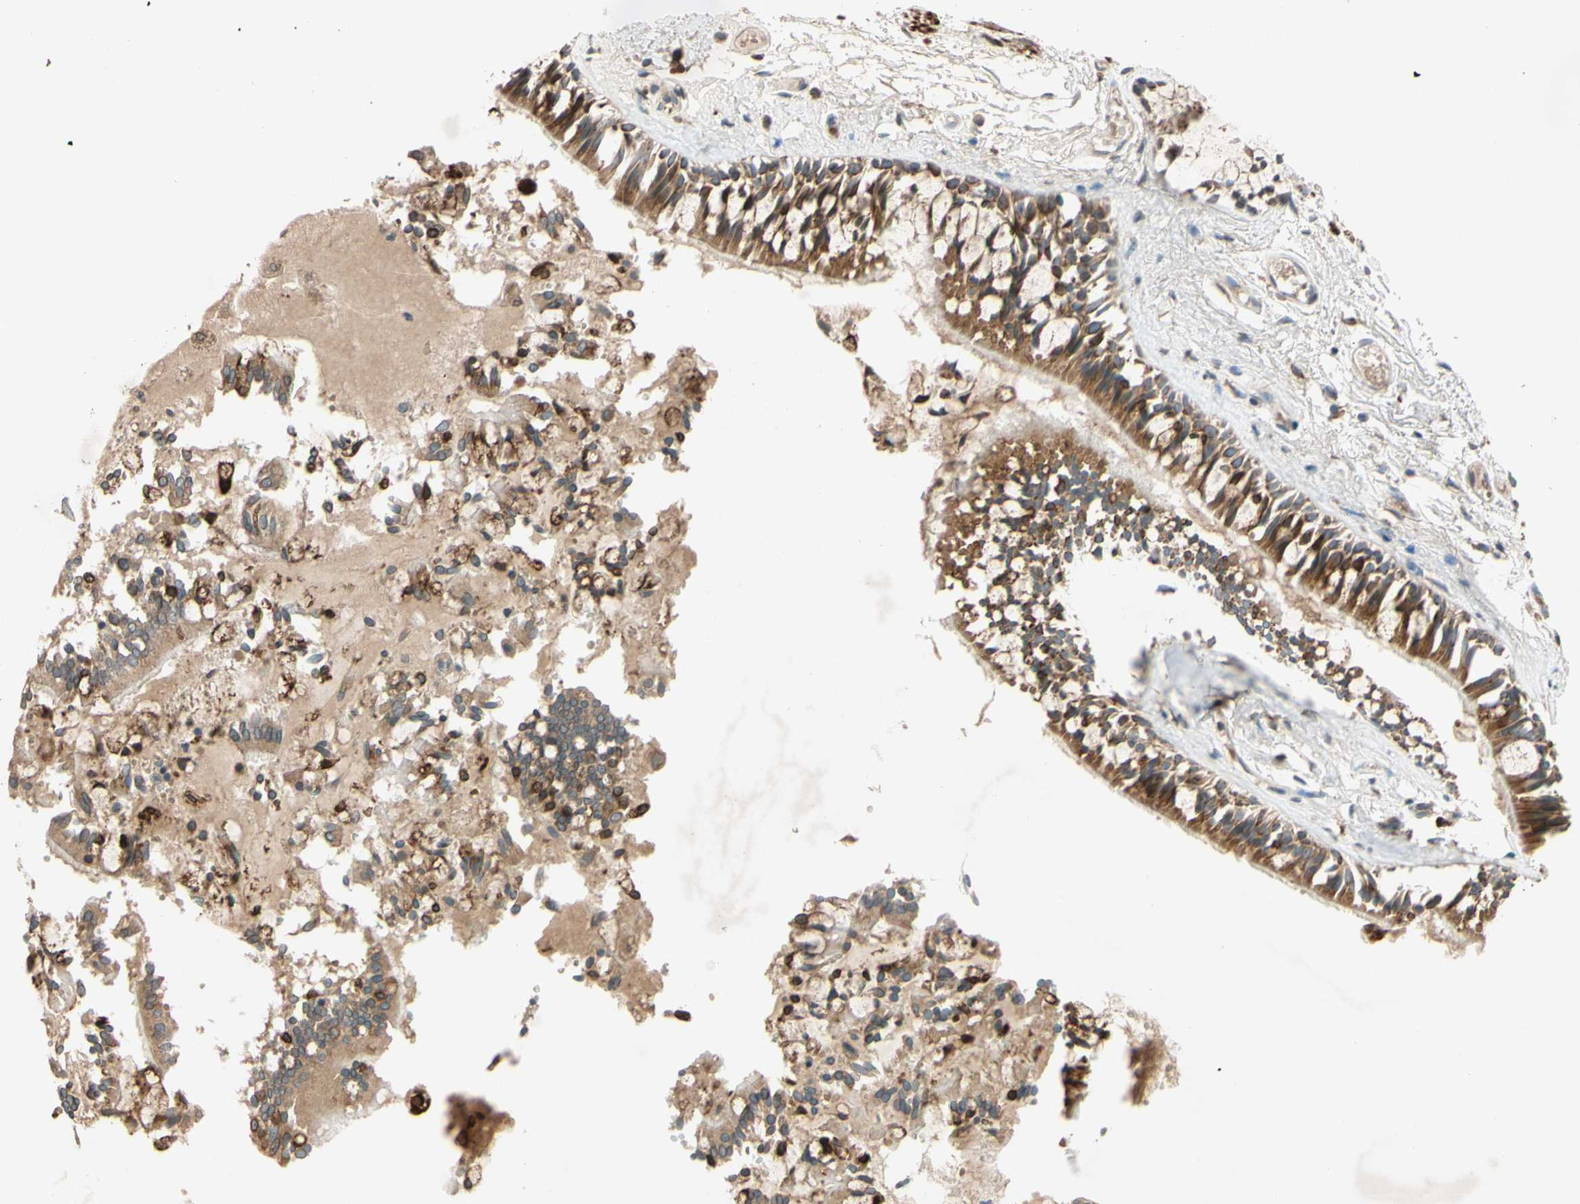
{"staining": {"intensity": "moderate", "quantity": ">75%", "location": "cytoplasmic/membranous"}, "tissue": "bronchus", "cell_type": "Respiratory epithelial cells", "image_type": "normal", "snomed": [{"axis": "morphology", "description": "Normal tissue, NOS"}, {"axis": "morphology", "description": "Inflammation, NOS"}, {"axis": "topography", "description": "Cartilage tissue"}, {"axis": "topography", "description": "Lung"}], "caption": "A medium amount of moderate cytoplasmic/membranous staining is present in about >75% of respiratory epithelial cells in benign bronchus. The staining was performed using DAB to visualize the protein expression in brown, while the nuclei were stained in blue with hematoxylin (Magnification: 20x).", "gene": "PTPRU", "patient": {"sex": "male", "age": 71}}